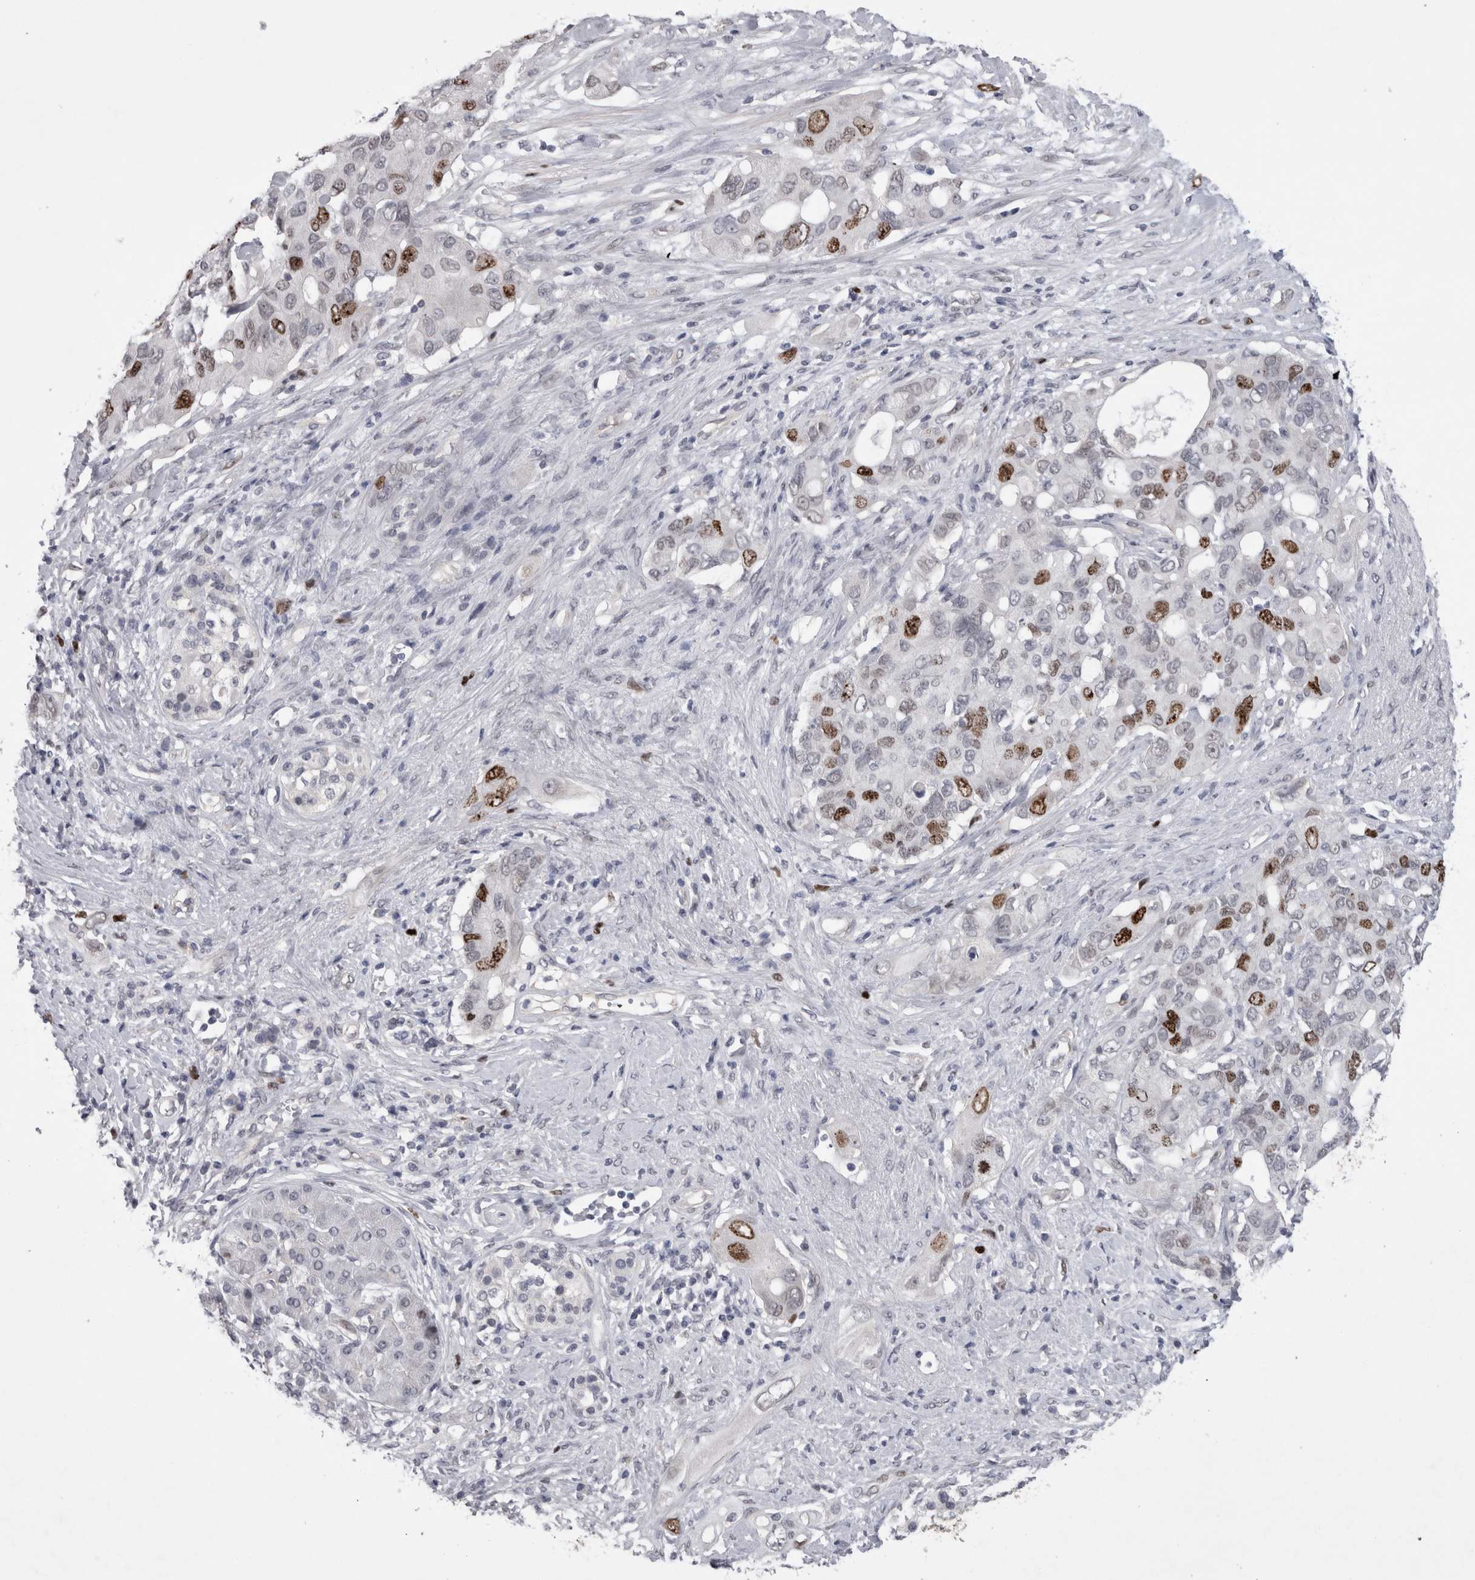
{"staining": {"intensity": "strong", "quantity": "<25%", "location": "nuclear"}, "tissue": "pancreatic cancer", "cell_type": "Tumor cells", "image_type": "cancer", "snomed": [{"axis": "morphology", "description": "Adenocarcinoma, NOS"}, {"axis": "topography", "description": "Pancreas"}], "caption": "Immunohistochemistry of pancreatic adenocarcinoma exhibits medium levels of strong nuclear positivity in about <25% of tumor cells. (DAB IHC, brown staining for protein, blue staining for nuclei).", "gene": "KIF18B", "patient": {"sex": "female", "age": 56}}